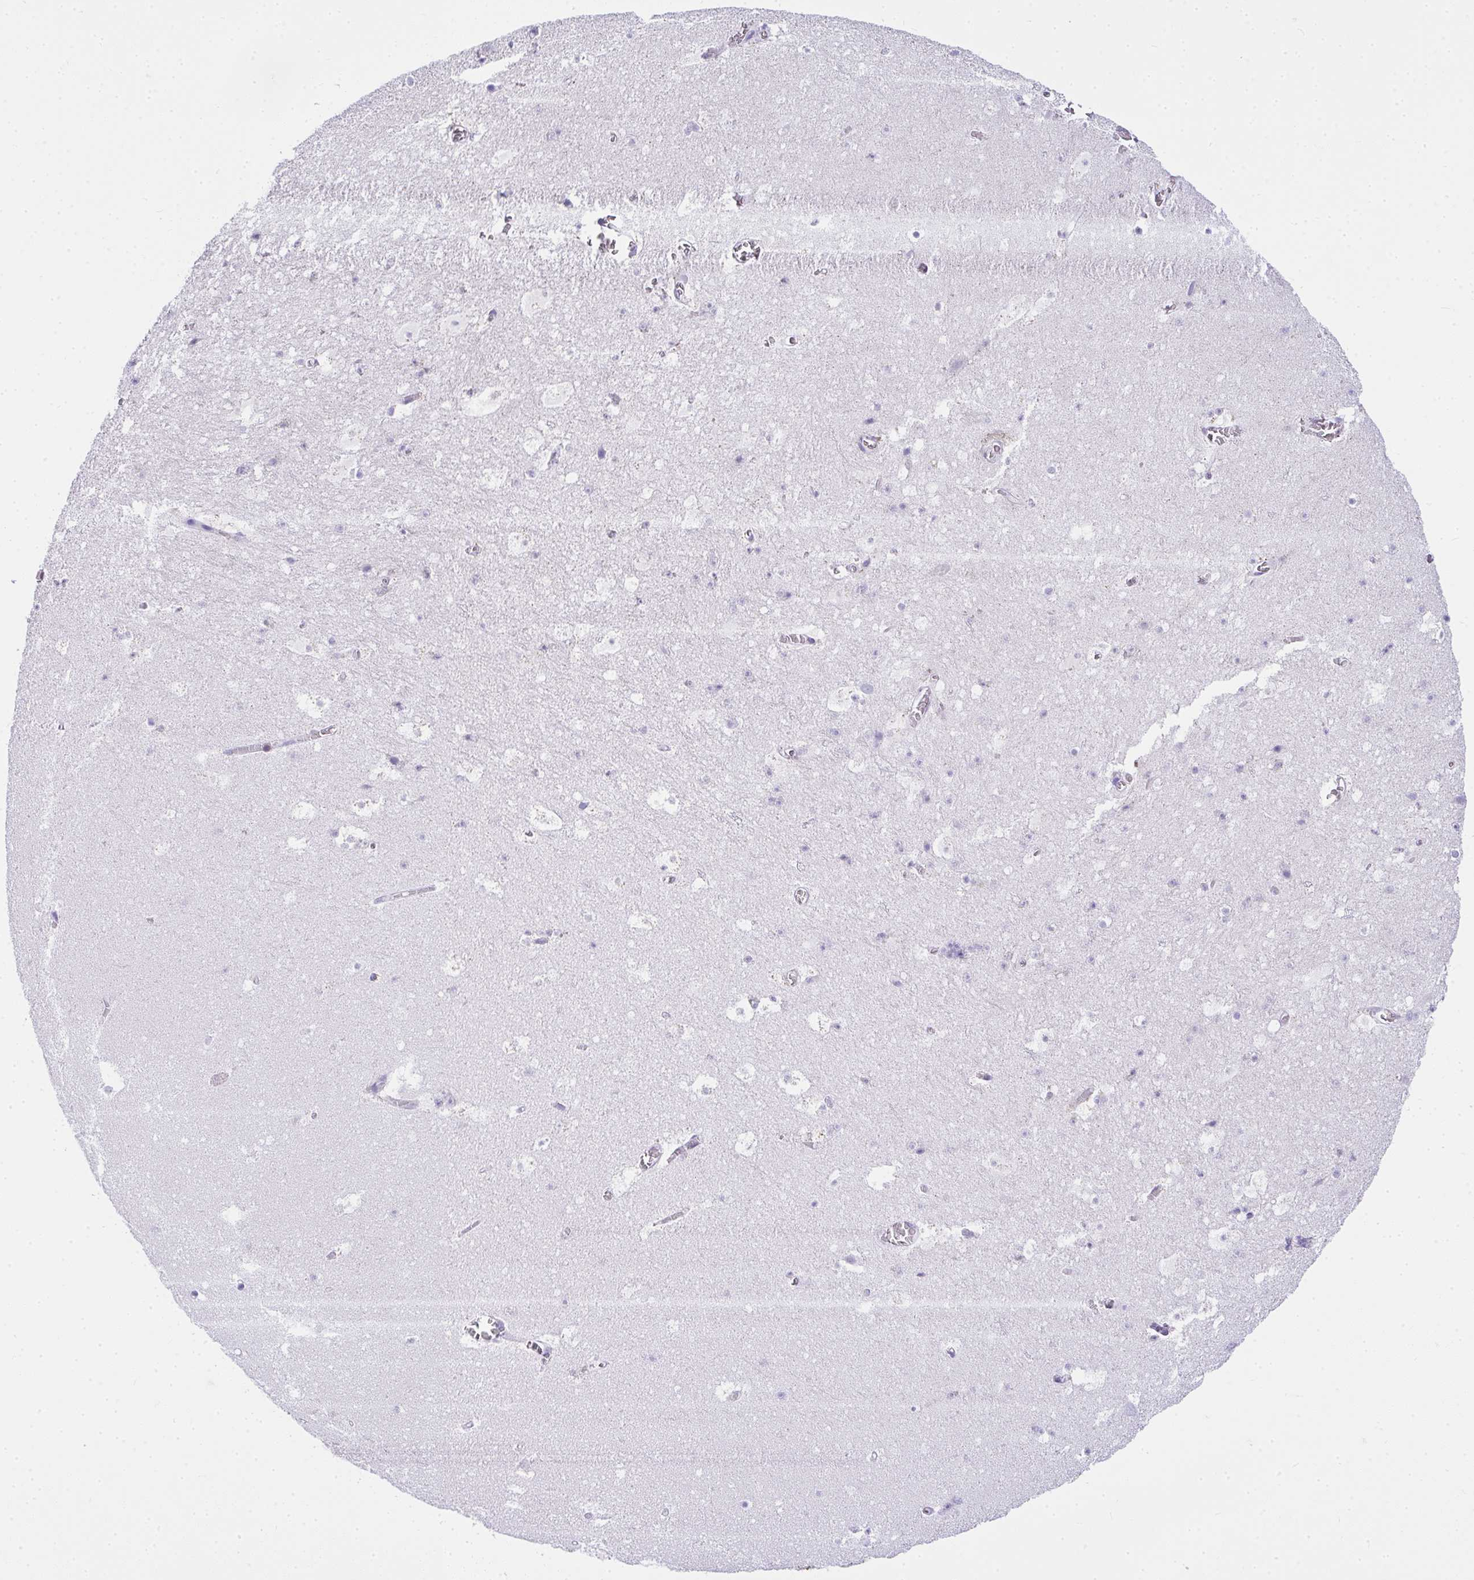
{"staining": {"intensity": "negative", "quantity": "none", "location": "none"}, "tissue": "hippocampus", "cell_type": "Glial cells", "image_type": "normal", "snomed": [{"axis": "morphology", "description": "Normal tissue, NOS"}, {"axis": "topography", "description": "Hippocampus"}], "caption": "Protein analysis of unremarkable hippocampus reveals no significant positivity in glial cells. Brightfield microscopy of immunohistochemistry stained with DAB (3,3'-diaminobenzidine) (brown) and hematoxylin (blue), captured at high magnification.", "gene": "ADRA2C", "patient": {"sex": "female", "age": 42}}